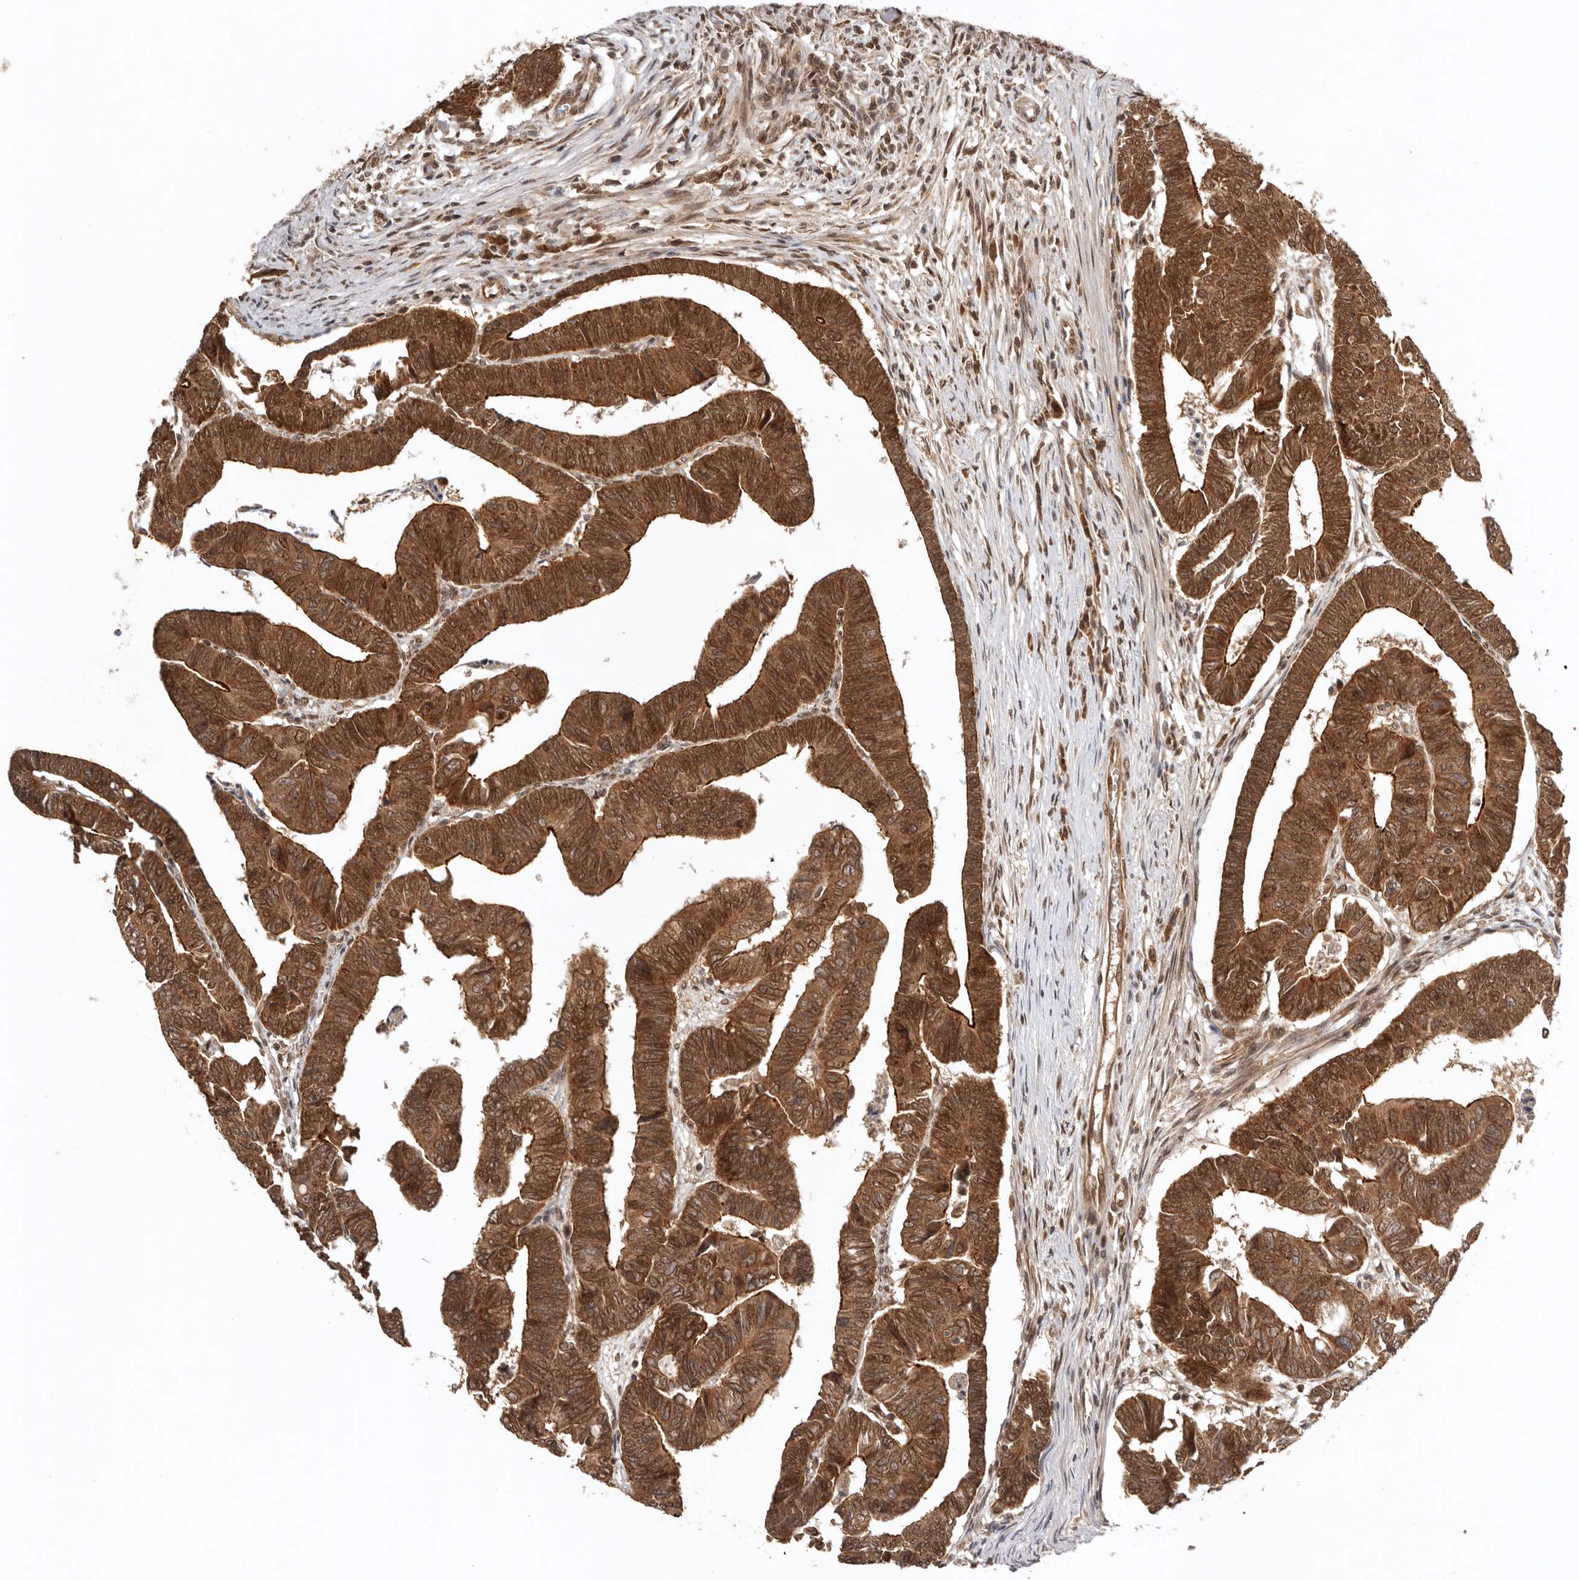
{"staining": {"intensity": "strong", "quantity": ">75%", "location": "cytoplasmic/membranous,nuclear"}, "tissue": "colorectal cancer", "cell_type": "Tumor cells", "image_type": "cancer", "snomed": [{"axis": "morphology", "description": "Adenocarcinoma, NOS"}, {"axis": "topography", "description": "Rectum"}], "caption": "Immunohistochemistry (IHC) of colorectal cancer (adenocarcinoma) displays high levels of strong cytoplasmic/membranous and nuclear staining in about >75% of tumor cells.", "gene": "TARS2", "patient": {"sex": "female", "age": 65}}